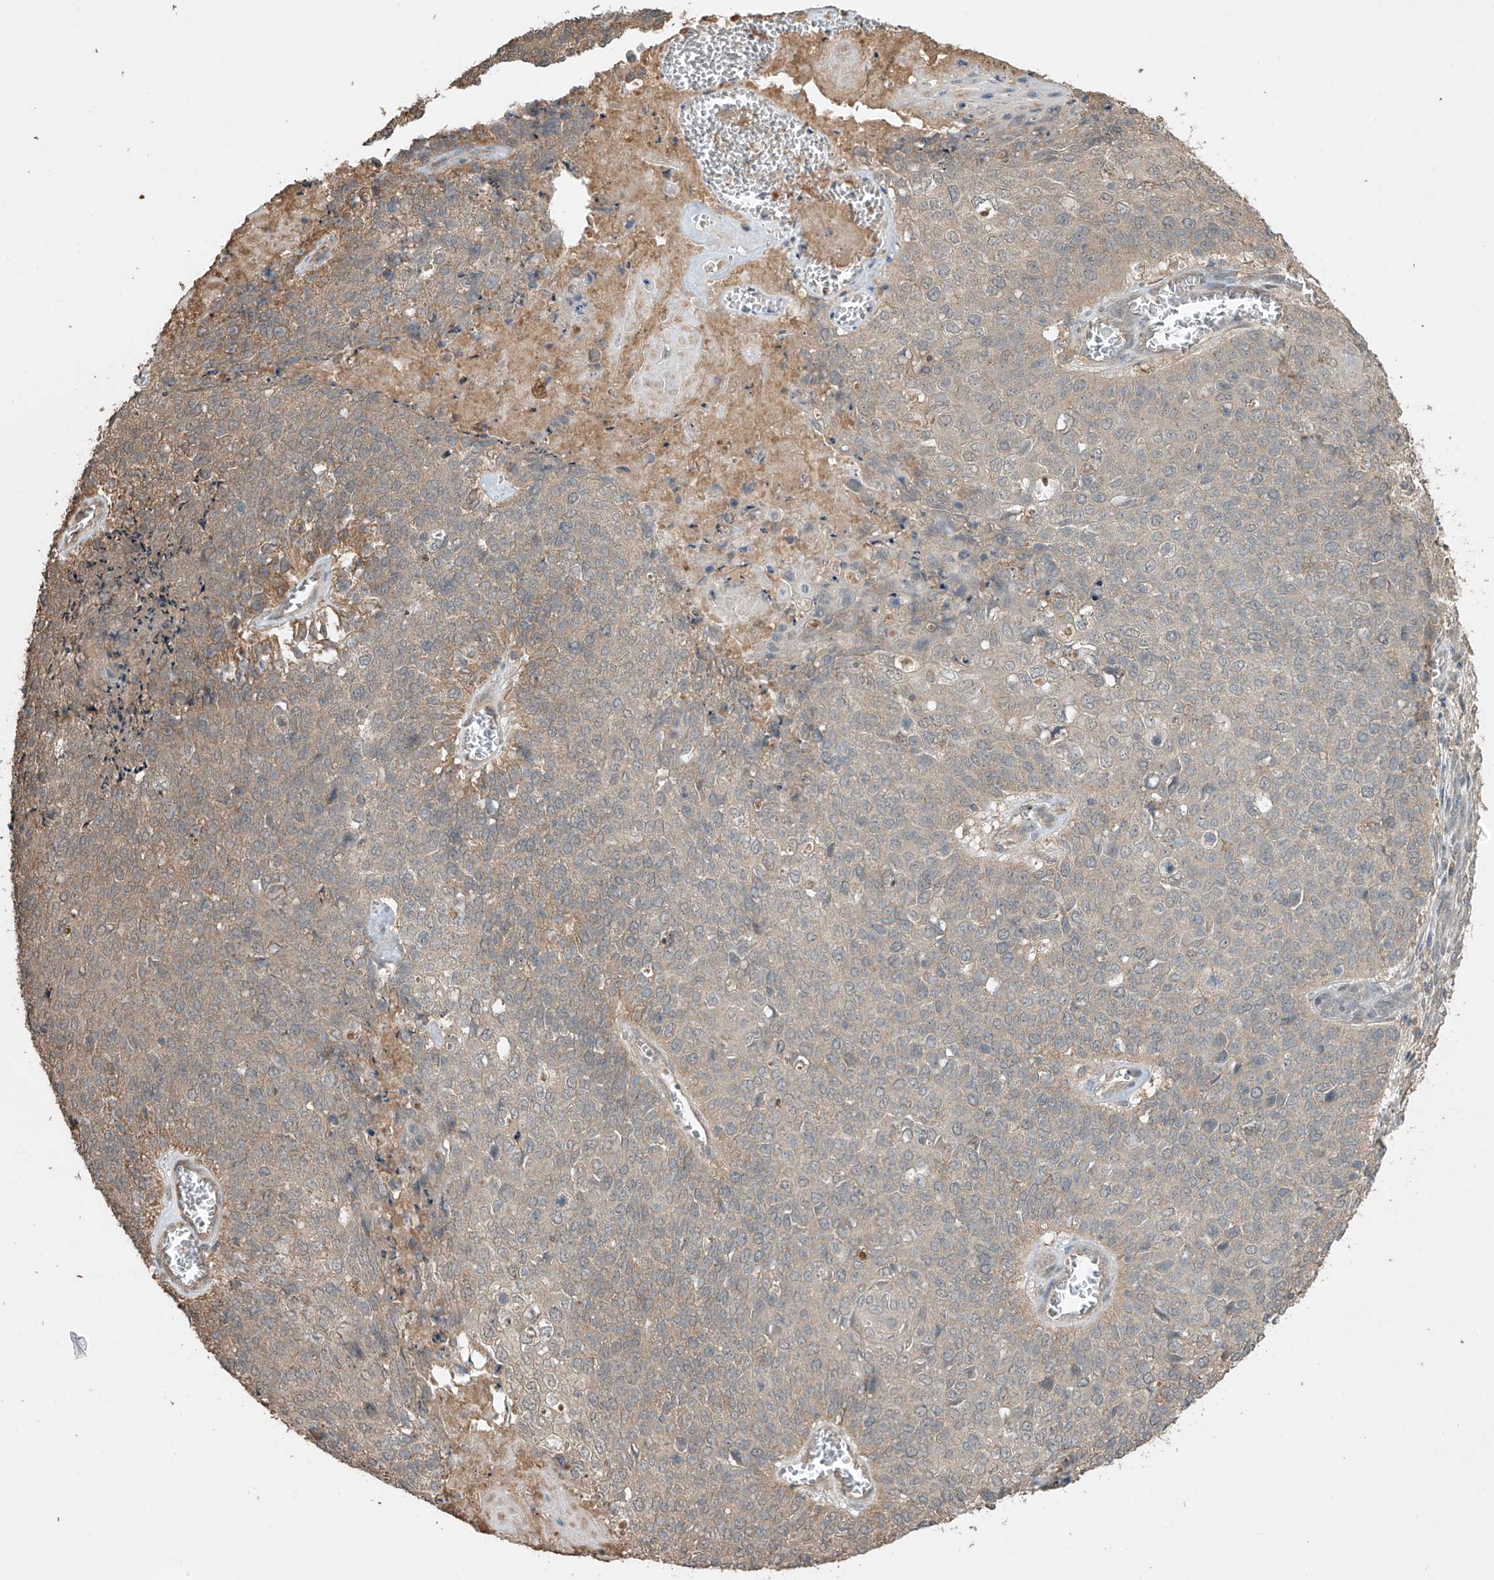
{"staining": {"intensity": "weak", "quantity": "25%-75%", "location": "cytoplasmic/membranous"}, "tissue": "cervical cancer", "cell_type": "Tumor cells", "image_type": "cancer", "snomed": [{"axis": "morphology", "description": "Squamous cell carcinoma, NOS"}, {"axis": "topography", "description": "Cervix"}], "caption": "A histopathology image of cervical squamous cell carcinoma stained for a protein exhibits weak cytoplasmic/membranous brown staining in tumor cells. The protein of interest is shown in brown color, while the nuclei are stained blue.", "gene": "SLFN14", "patient": {"sex": "female", "age": 39}}